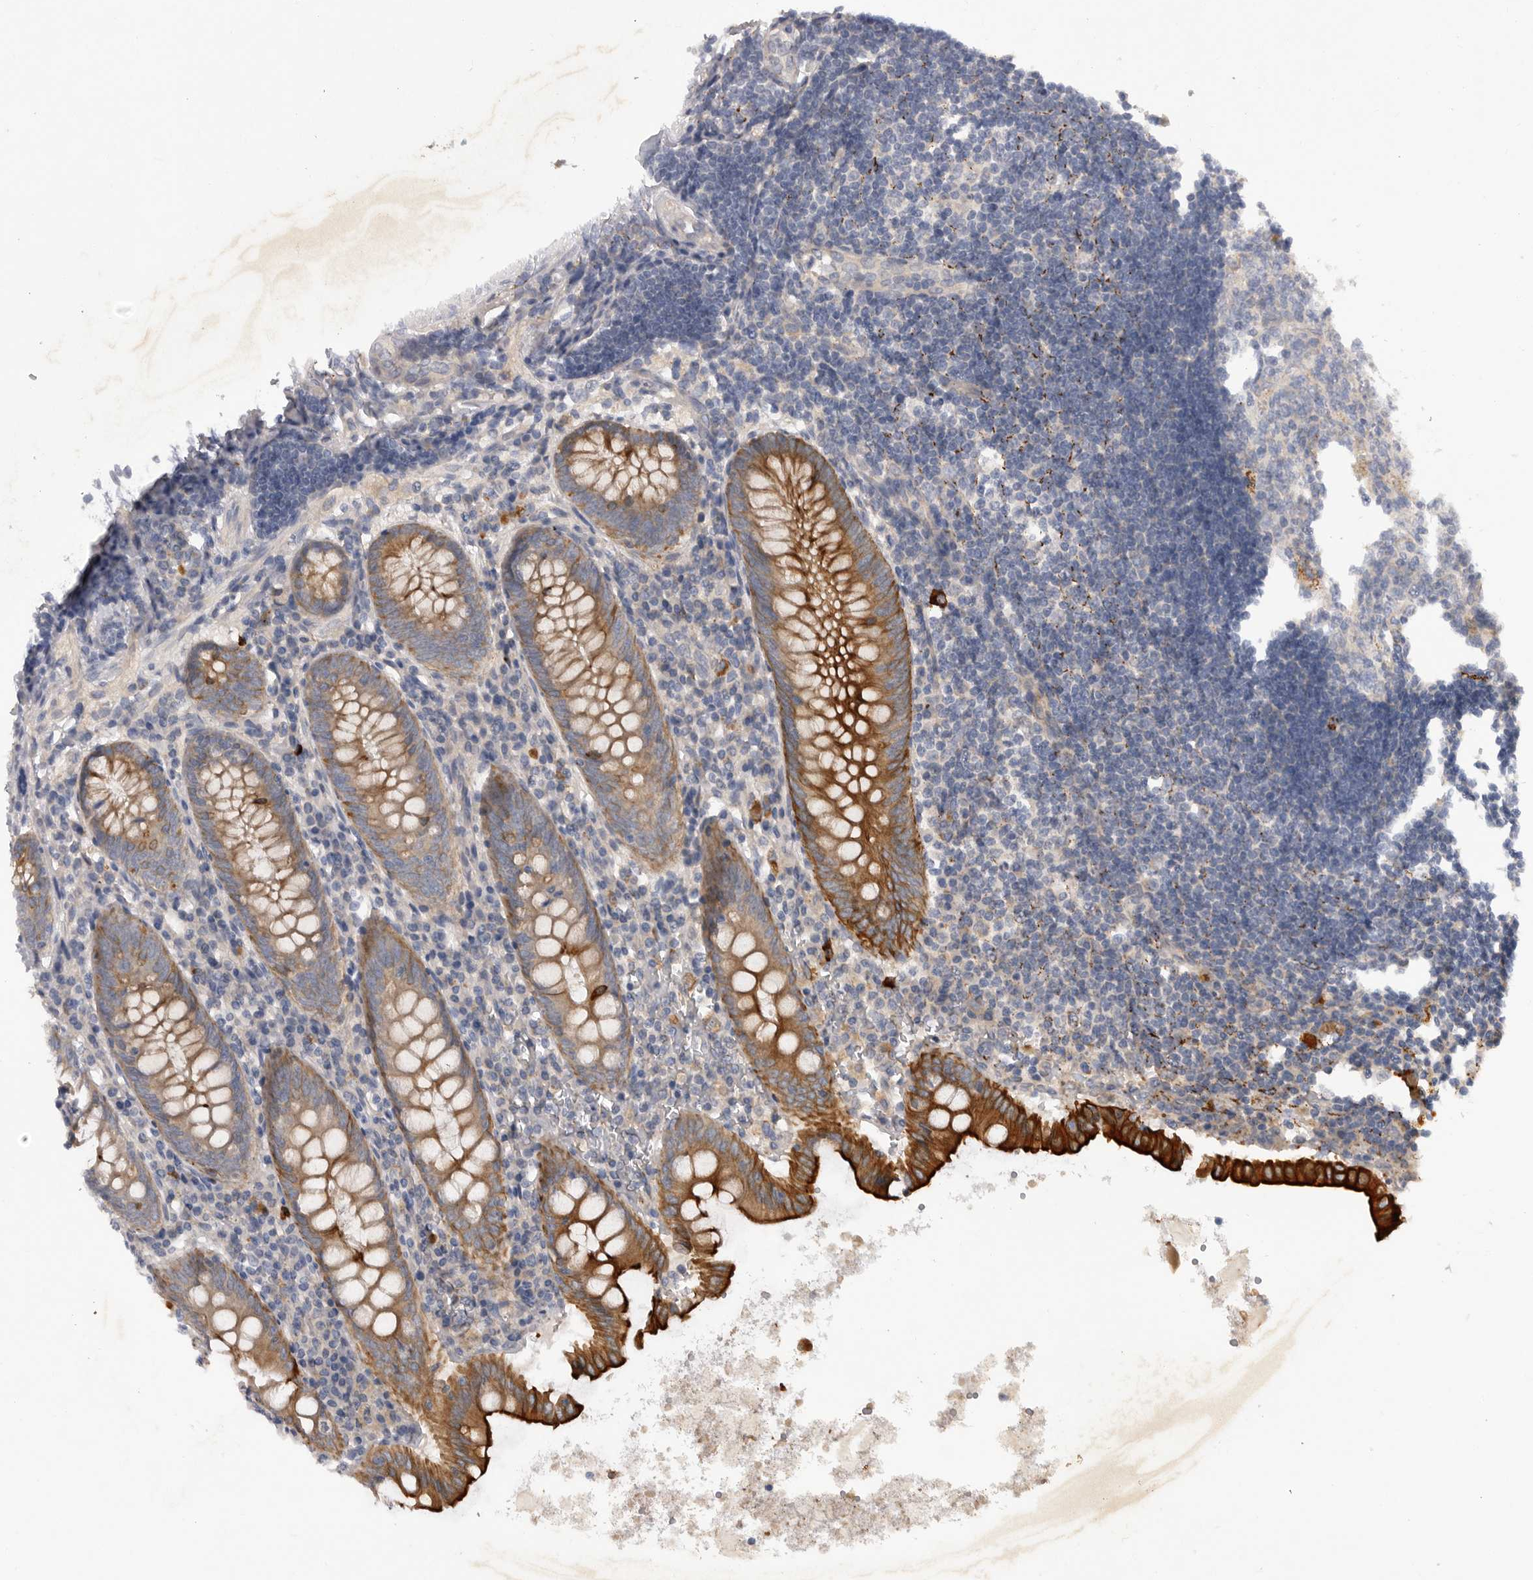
{"staining": {"intensity": "strong", "quantity": ">75%", "location": "cytoplasmic/membranous"}, "tissue": "appendix", "cell_type": "Glandular cells", "image_type": "normal", "snomed": [{"axis": "morphology", "description": "Normal tissue, NOS"}, {"axis": "topography", "description": "Appendix"}], "caption": "This is an image of immunohistochemistry staining of unremarkable appendix, which shows strong expression in the cytoplasmic/membranous of glandular cells.", "gene": "DHDDS", "patient": {"sex": "female", "age": 54}}